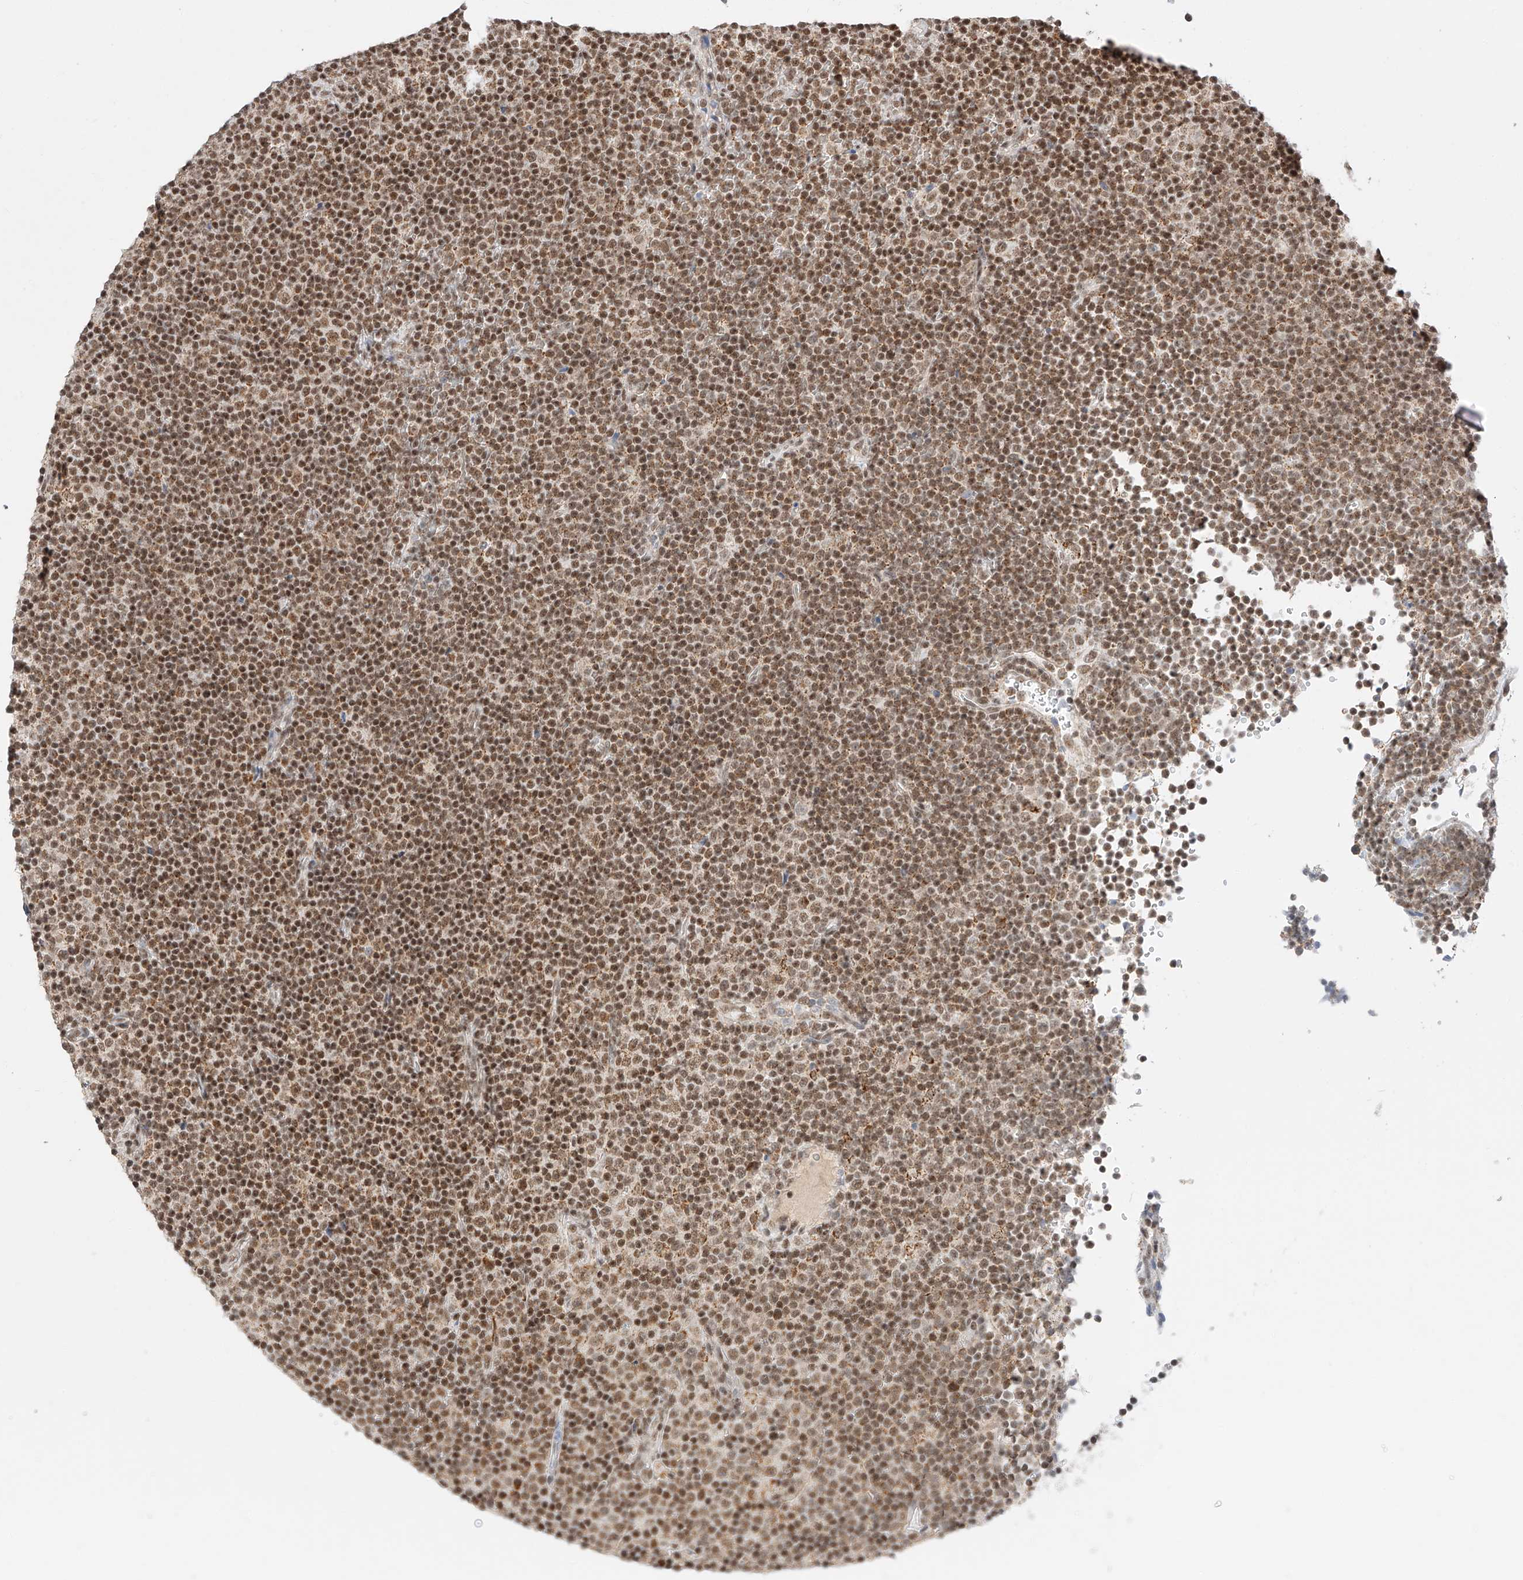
{"staining": {"intensity": "moderate", "quantity": ">75%", "location": "nuclear"}, "tissue": "lymphoma", "cell_type": "Tumor cells", "image_type": "cancer", "snomed": [{"axis": "morphology", "description": "Malignant lymphoma, non-Hodgkin's type, Low grade"}, {"axis": "topography", "description": "Lymph node"}], "caption": "The immunohistochemical stain highlights moderate nuclear positivity in tumor cells of lymphoma tissue.", "gene": "NRF1", "patient": {"sex": "female", "age": 67}}